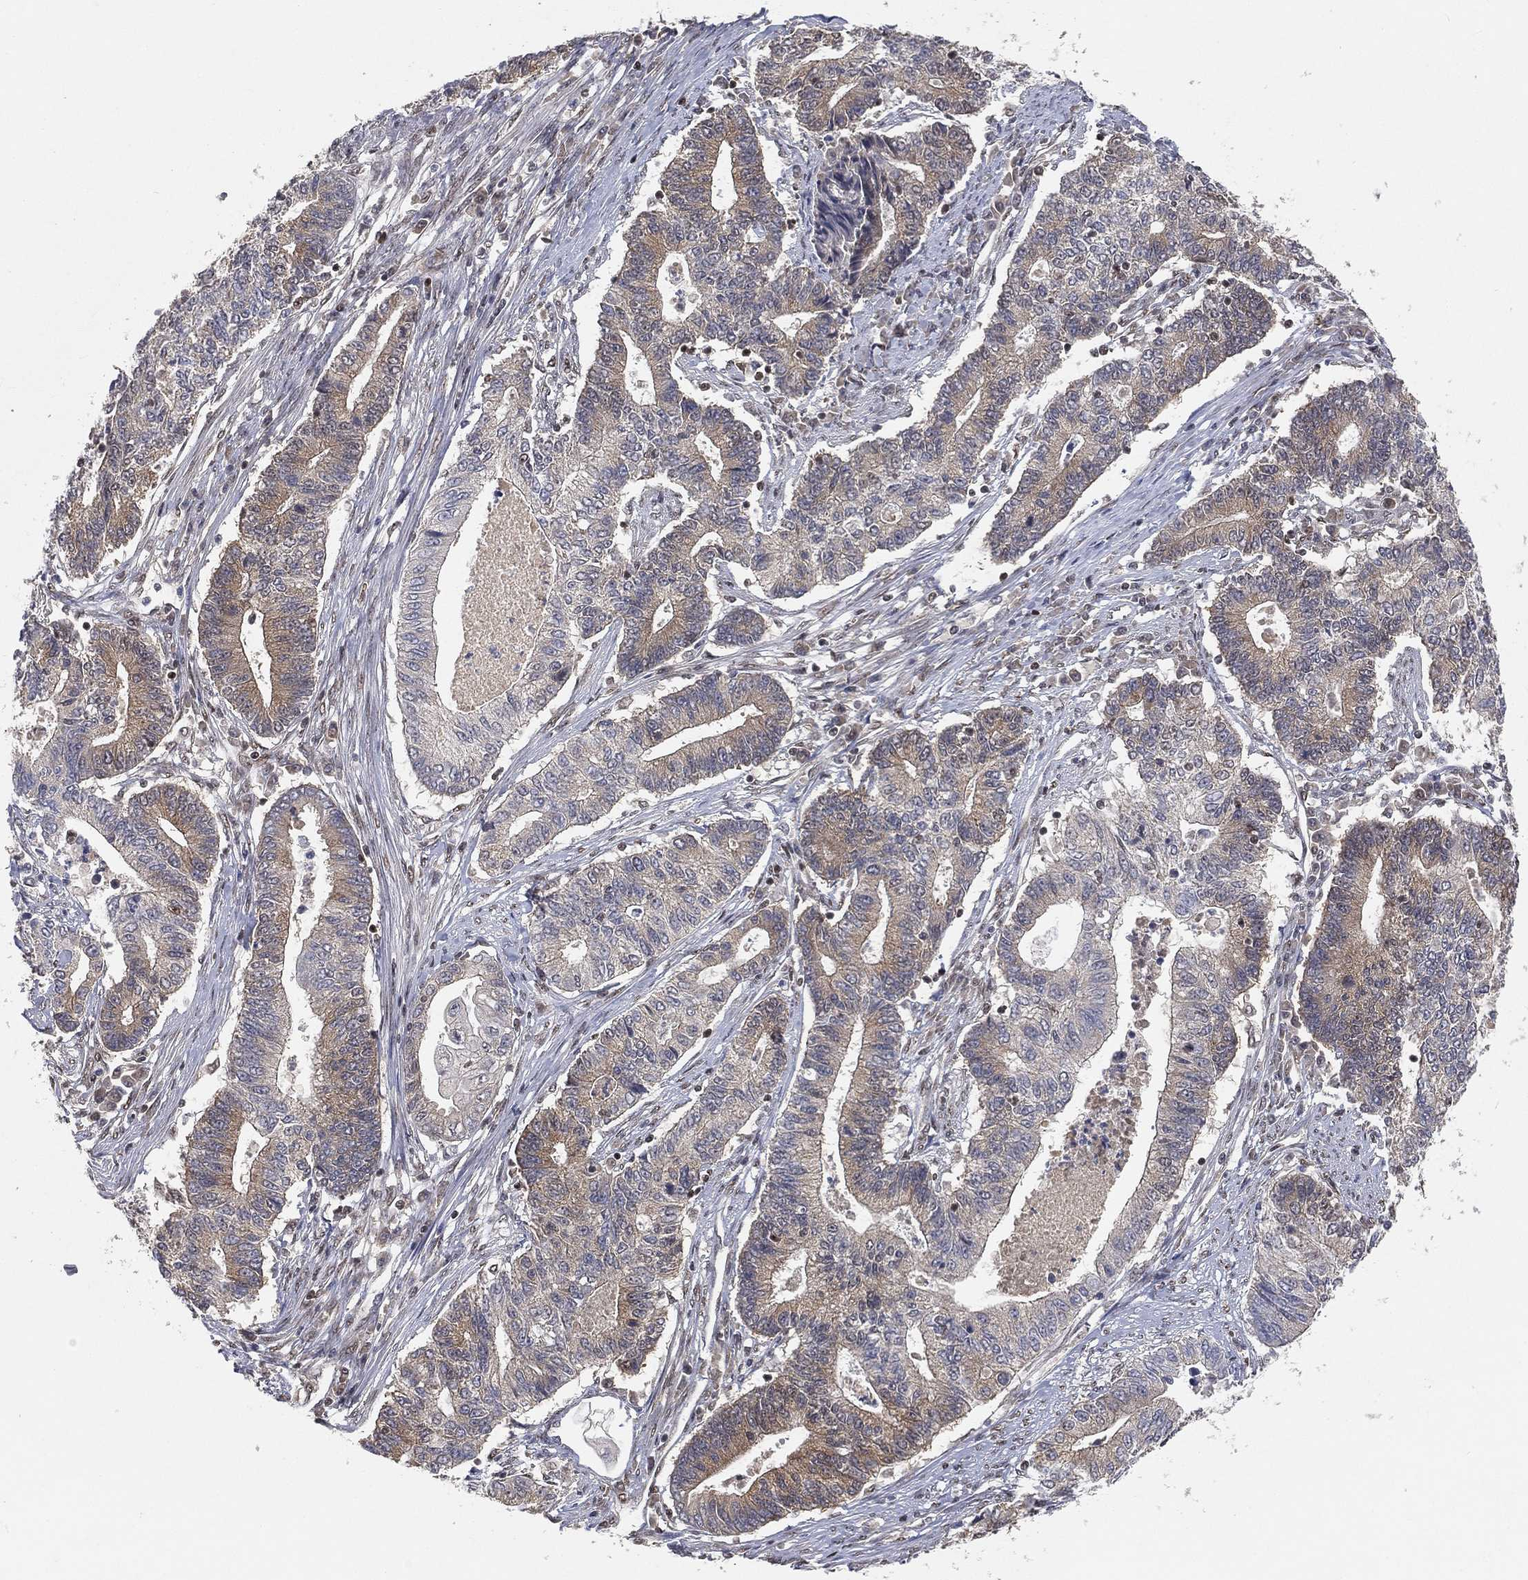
{"staining": {"intensity": "weak", "quantity": "<25%", "location": "cytoplasmic/membranous"}, "tissue": "endometrial cancer", "cell_type": "Tumor cells", "image_type": "cancer", "snomed": [{"axis": "morphology", "description": "Adenocarcinoma, NOS"}, {"axis": "topography", "description": "Uterus"}, {"axis": "topography", "description": "Endometrium"}], "caption": "This is a photomicrograph of IHC staining of endometrial adenocarcinoma, which shows no positivity in tumor cells.", "gene": "CRTC3", "patient": {"sex": "female", "age": 54}}